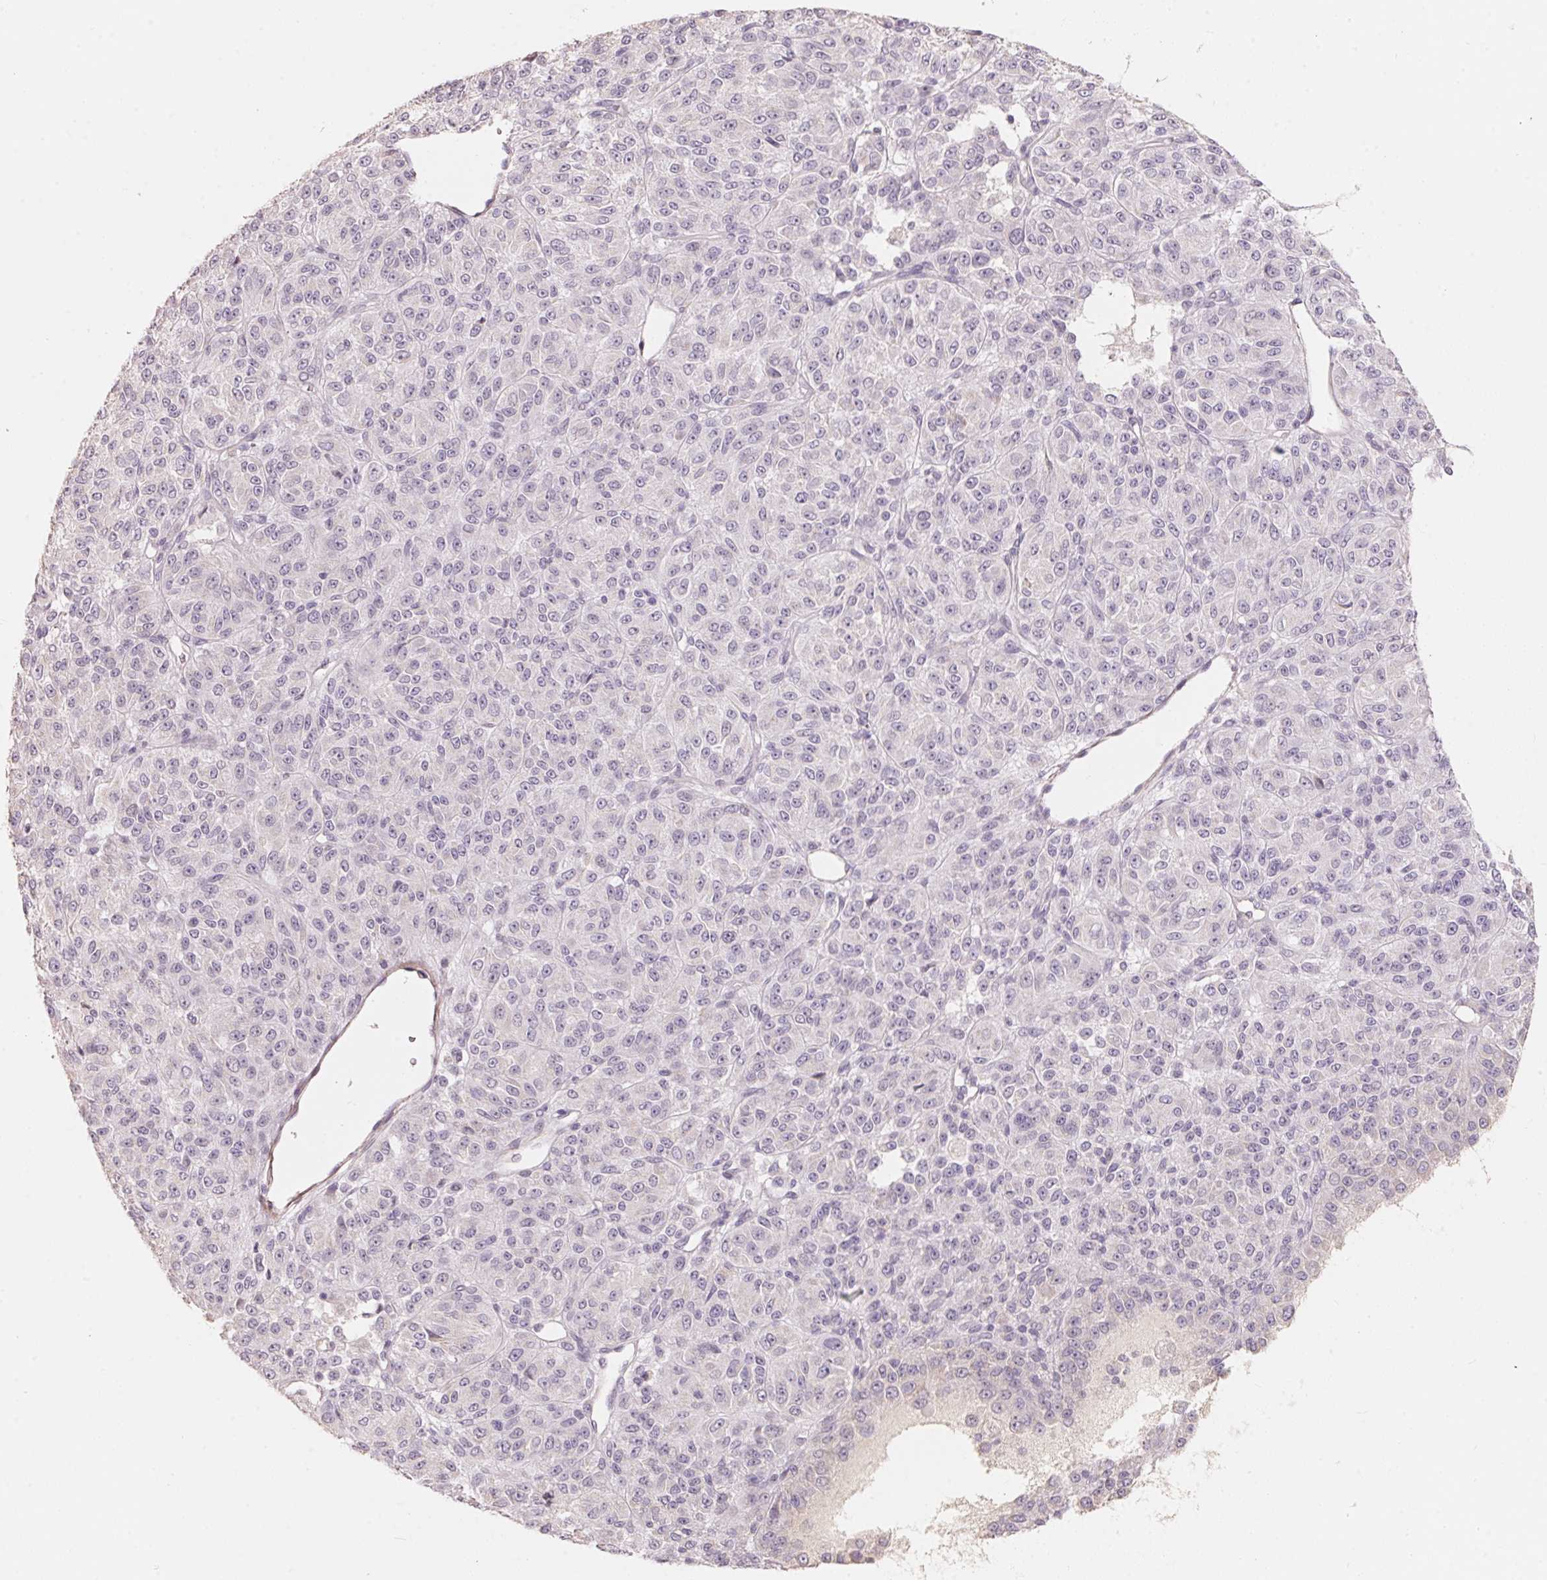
{"staining": {"intensity": "negative", "quantity": "none", "location": "none"}, "tissue": "melanoma", "cell_type": "Tumor cells", "image_type": "cancer", "snomed": [{"axis": "morphology", "description": "Malignant melanoma, Metastatic site"}, {"axis": "topography", "description": "Brain"}], "caption": "This image is of melanoma stained with IHC to label a protein in brown with the nuclei are counter-stained blue. There is no positivity in tumor cells. (Immunohistochemistry (ihc), brightfield microscopy, high magnification).", "gene": "TP53AIP1", "patient": {"sex": "female", "age": 56}}